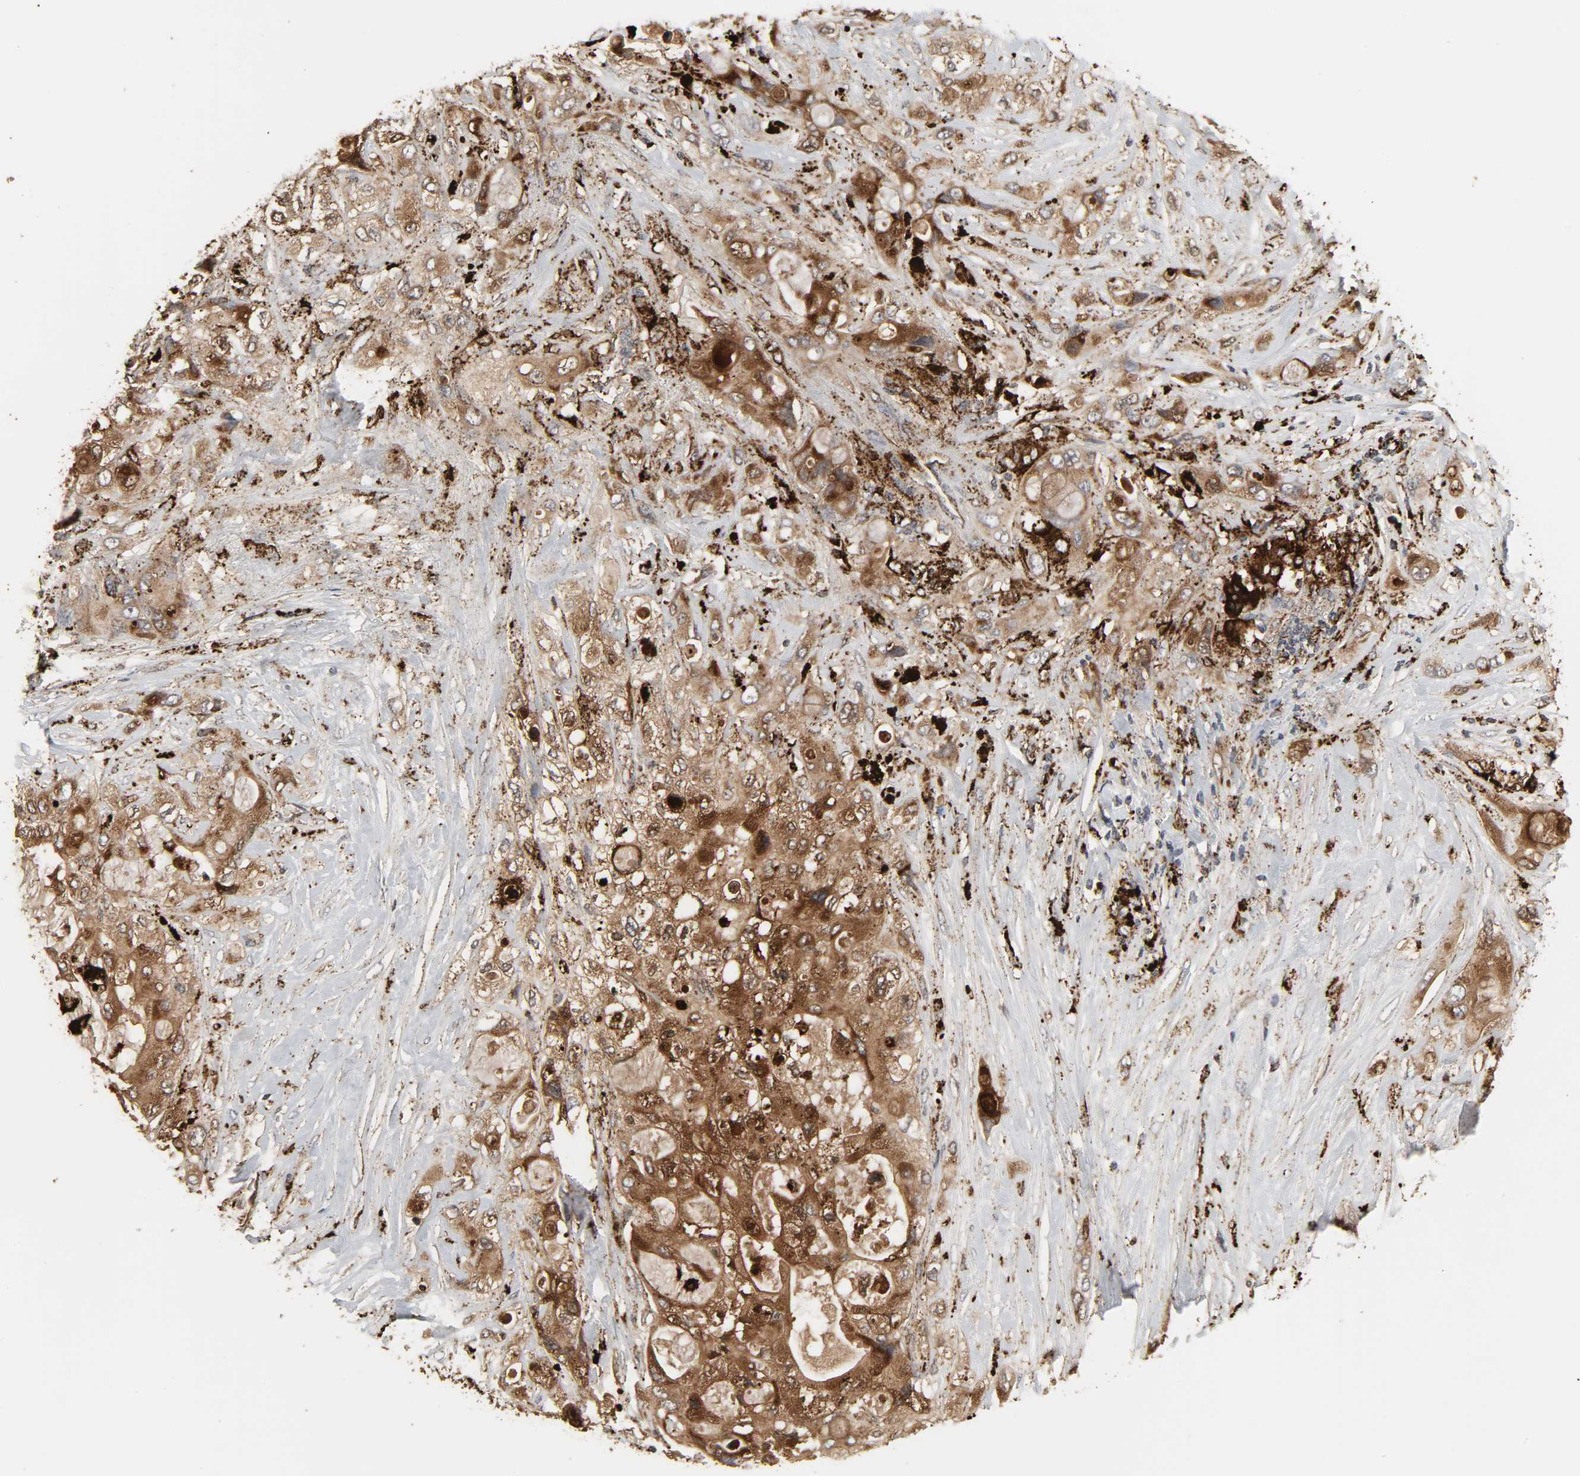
{"staining": {"intensity": "moderate", "quantity": ">75%", "location": "cytoplasmic/membranous"}, "tissue": "pancreatic cancer", "cell_type": "Tumor cells", "image_type": "cancer", "snomed": [{"axis": "morphology", "description": "Adenocarcinoma, NOS"}, {"axis": "topography", "description": "Pancreas"}], "caption": "Immunohistochemistry of adenocarcinoma (pancreatic) displays medium levels of moderate cytoplasmic/membranous positivity in about >75% of tumor cells.", "gene": "PSAP", "patient": {"sex": "female", "age": 59}}